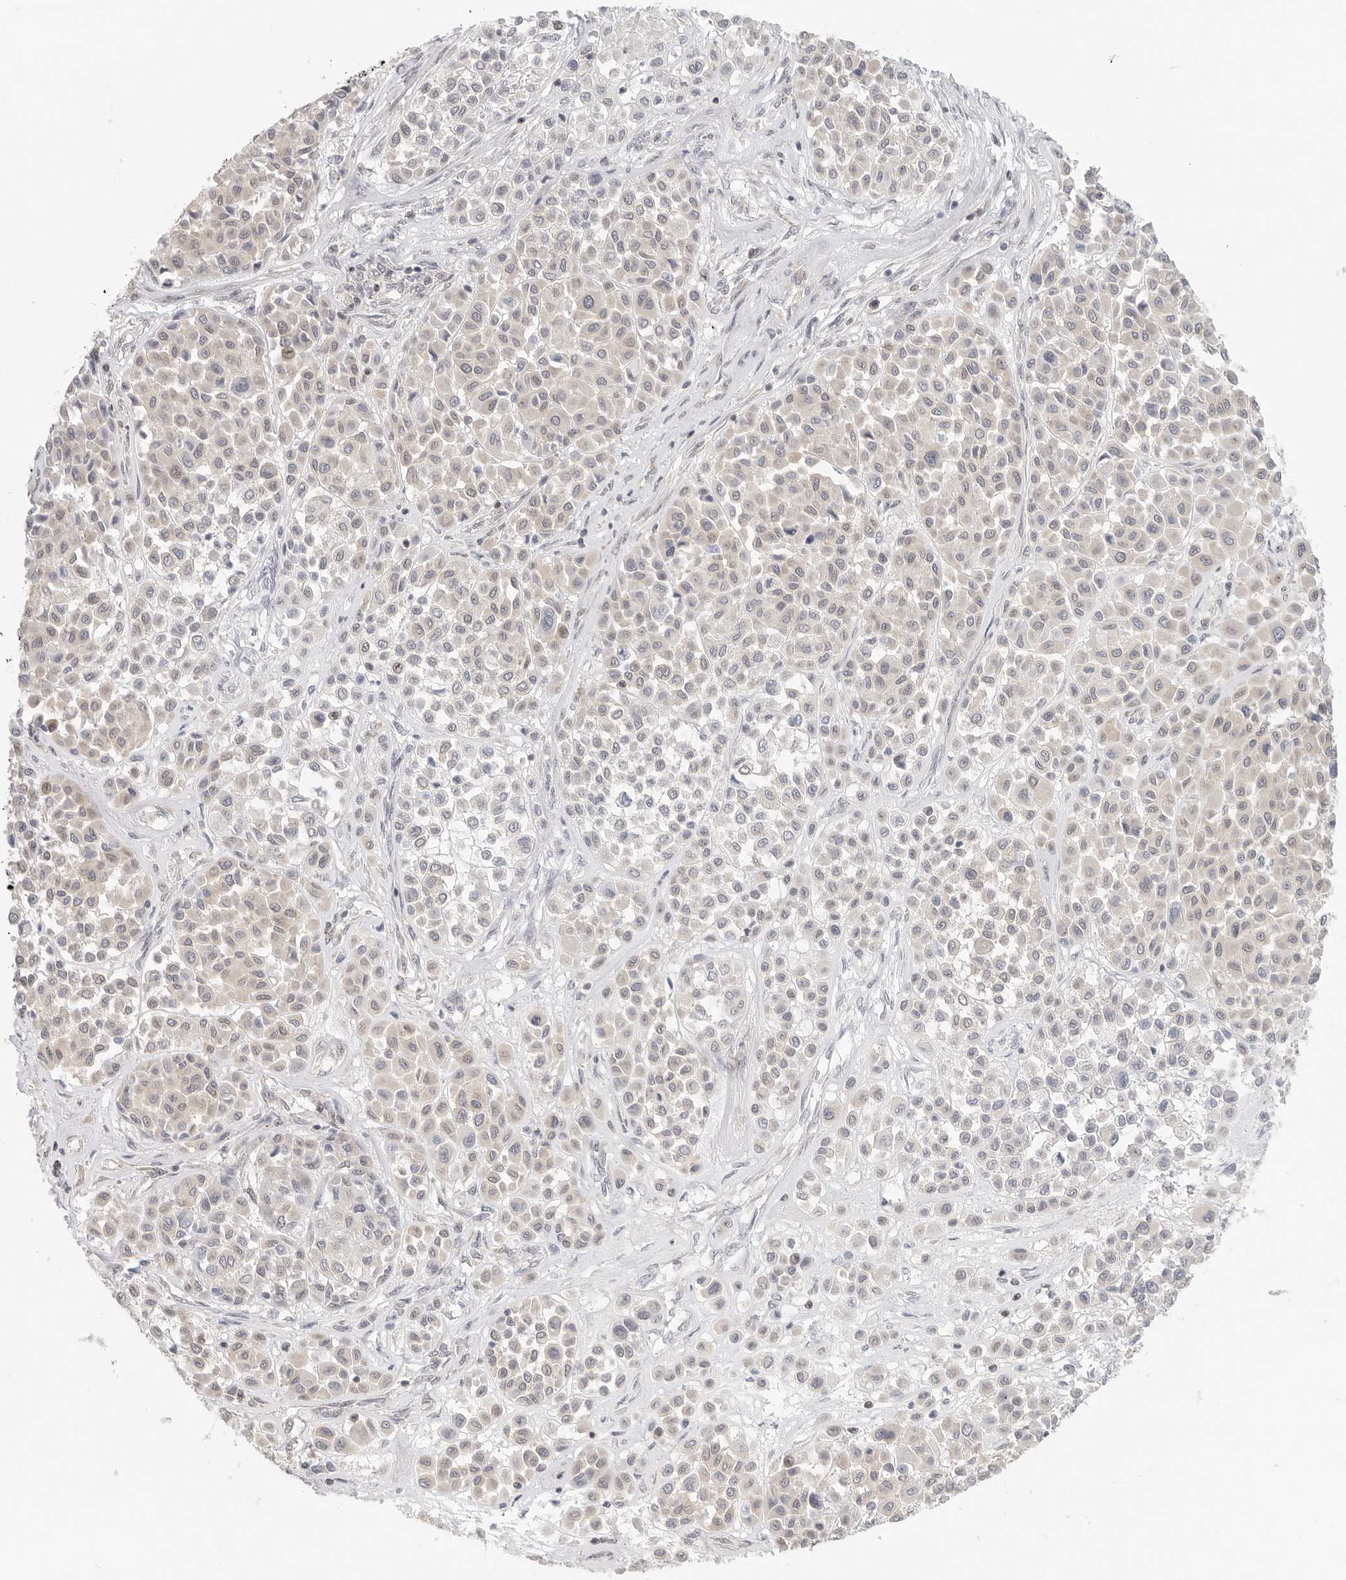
{"staining": {"intensity": "negative", "quantity": "none", "location": "none"}, "tissue": "melanoma", "cell_type": "Tumor cells", "image_type": "cancer", "snomed": [{"axis": "morphology", "description": "Malignant melanoma, Metastatic site"}, {"axis": "topography", "description": "Soft tissue"}], "caption": "An immunohistochemistry (IHC) photomicrograph of malignant melanoma (metastatic site) is shown. There is no staining in tumor cells of malignant melanoma (metastatic site). (Stains: DAB (3,3'-diaminobenzidine) immunohistochemistry with hematoxylin counter stain, Microscopy: brightfield microscopy at high magnification).", "gene": "HDAC6", "patient": {"sex": "male", "age": 41}}